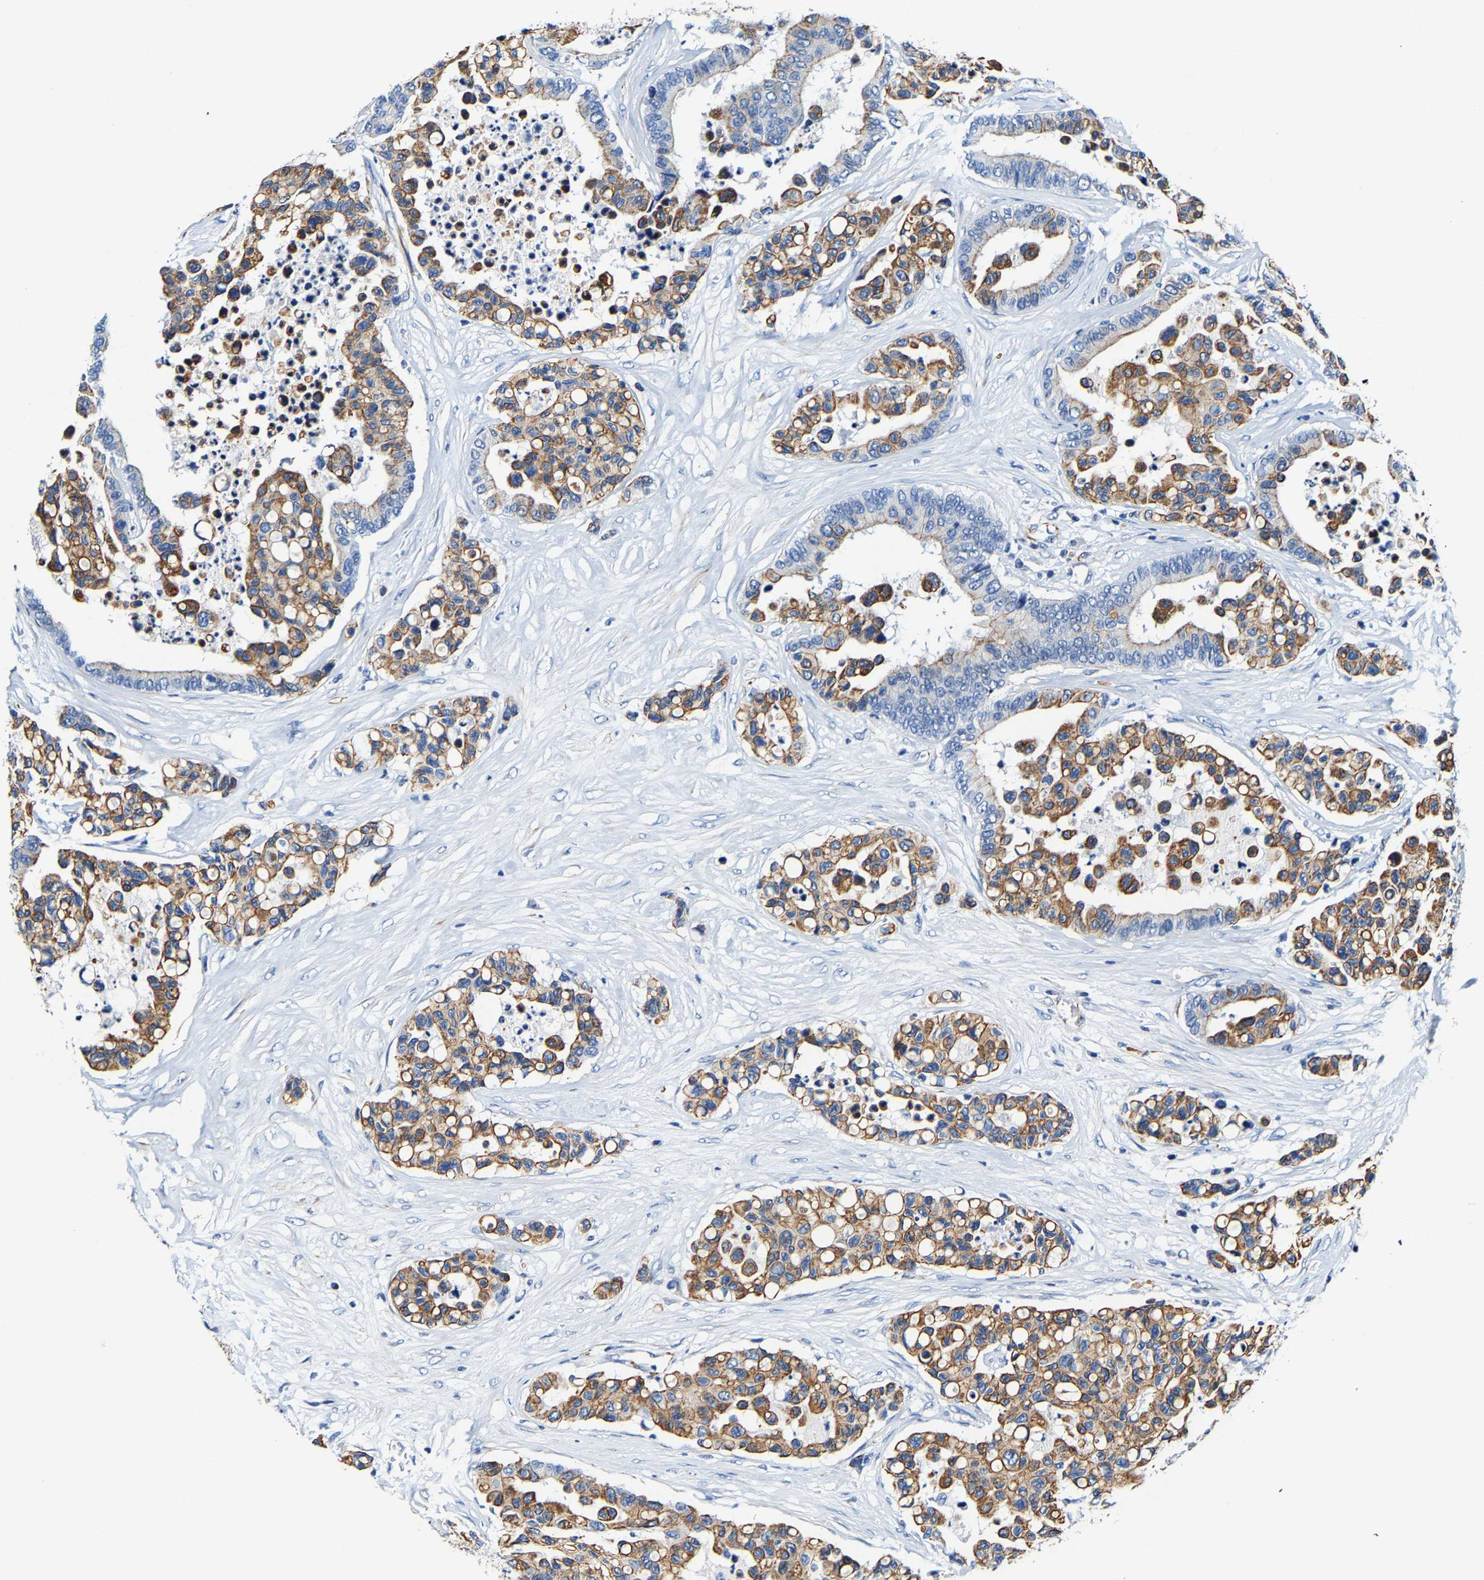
{"staining": {"intensity": "moderate", "quantity": ">75%", "location": "cytoplasmic/membranous"}, "tissue": "colorectal cancer", "cell_type": "Tumor cells", "image_type": "cancer", "snomed": [{"axis": "morphology", "description": "Adenocarcinoma, NOS"}, {"axis": "topography", "description": "Colon"}], "caption": "Adenocarcinoma (colorectal) was stained to show a protein in brown. There is medium levels of moderate cytoplasmic/membranous positivity in approximately >75% of tumor cells. (brown staining indicates protein expression, while blue staining denotes nuclei).", "gene": "MMEL1", "patient": {"sex": "male", "age": 82}}